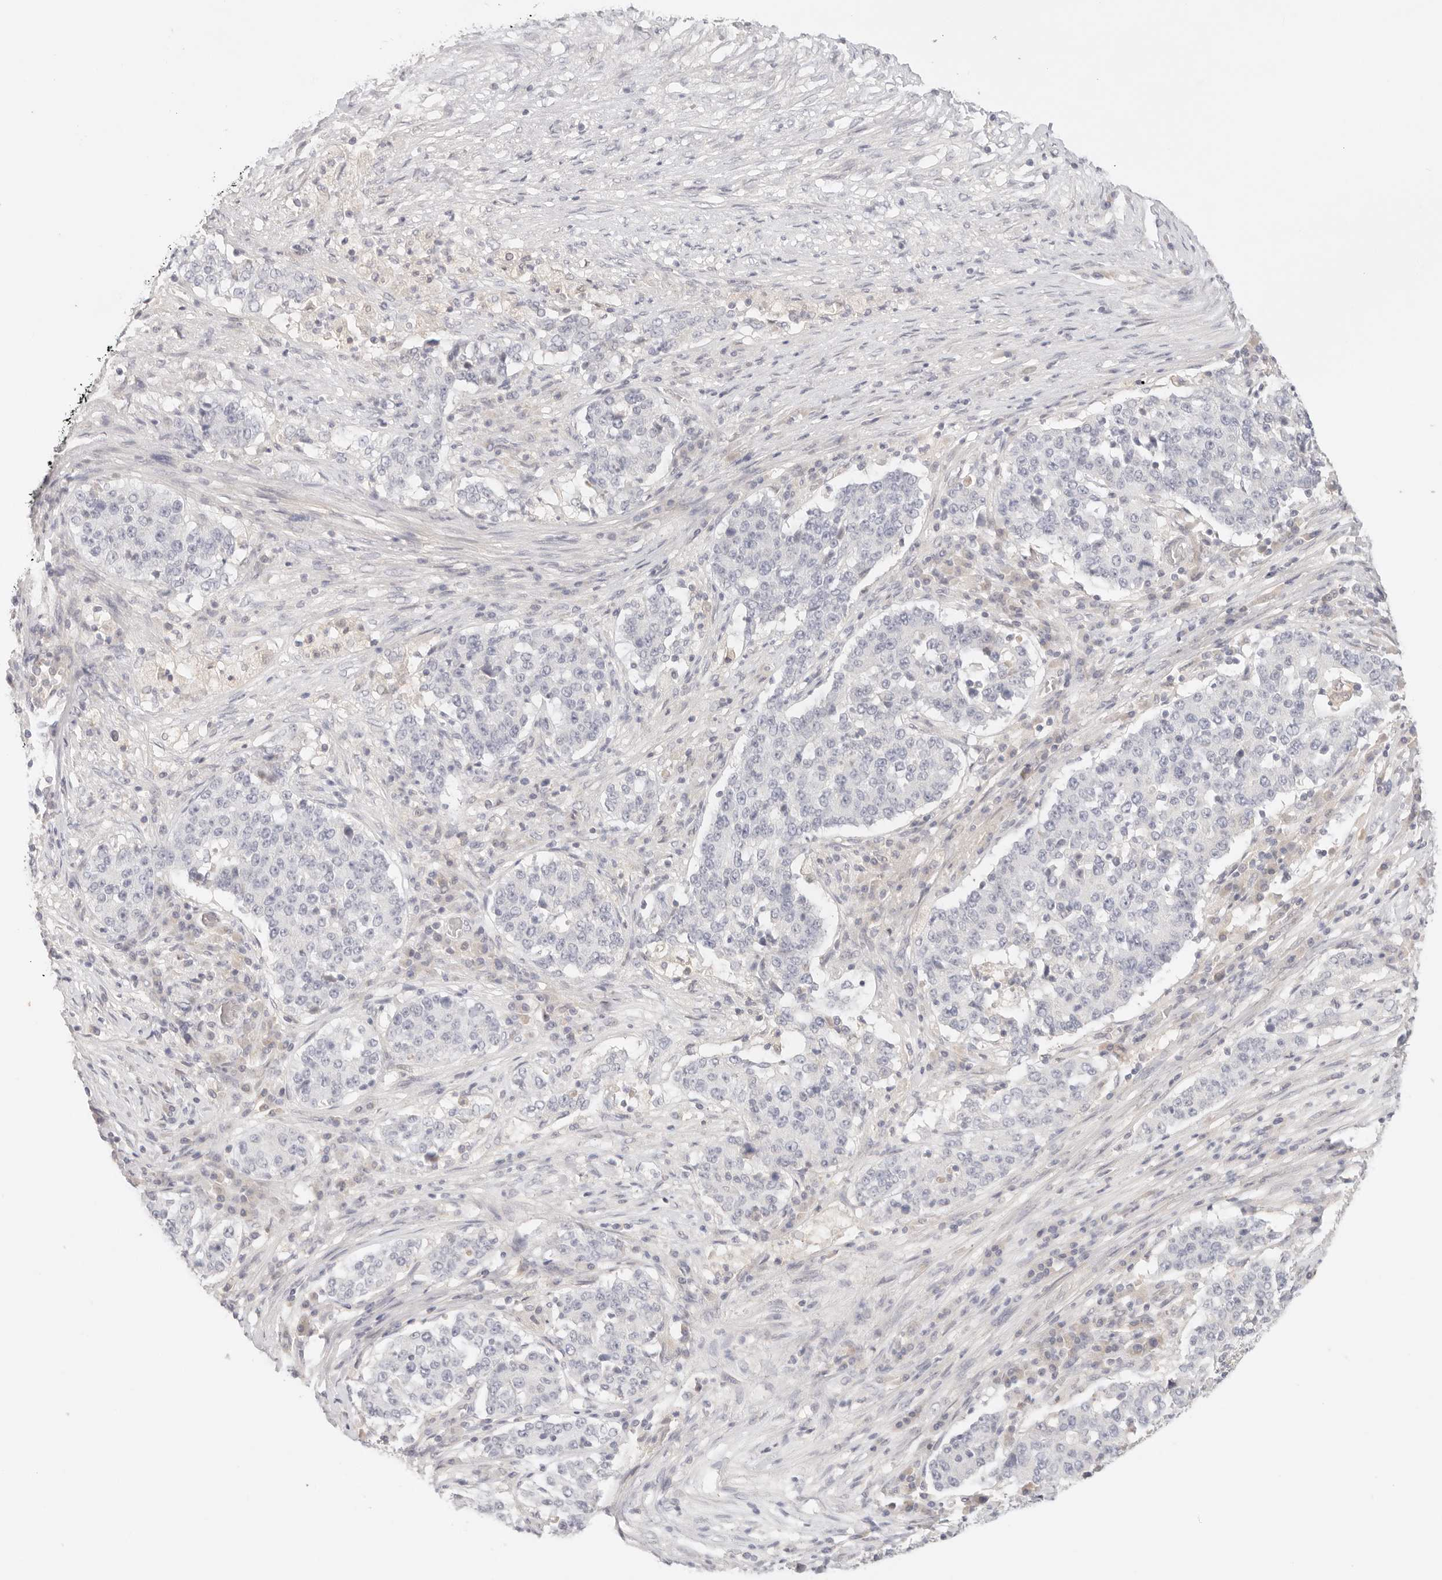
{"staining": {"intensity": "negative", "quantity": "none", "location": "none"}, "tissue": "stomach cancer", "cell_type": "Tumor cells", "image_type": "cancer", "snomed": [{"axis": "morphology", "description": "Adenocarcinoma, NOS"}, {"axis": "topography", "description": "Stomach"}], "caption": "This is an immunohistochemistry (IHC) image of human stomach cancer (adenocarcinoma). There is no staining in tumor cells.", "gene": "SPHK1", "patient": {"sex": "male", "age": 59}}